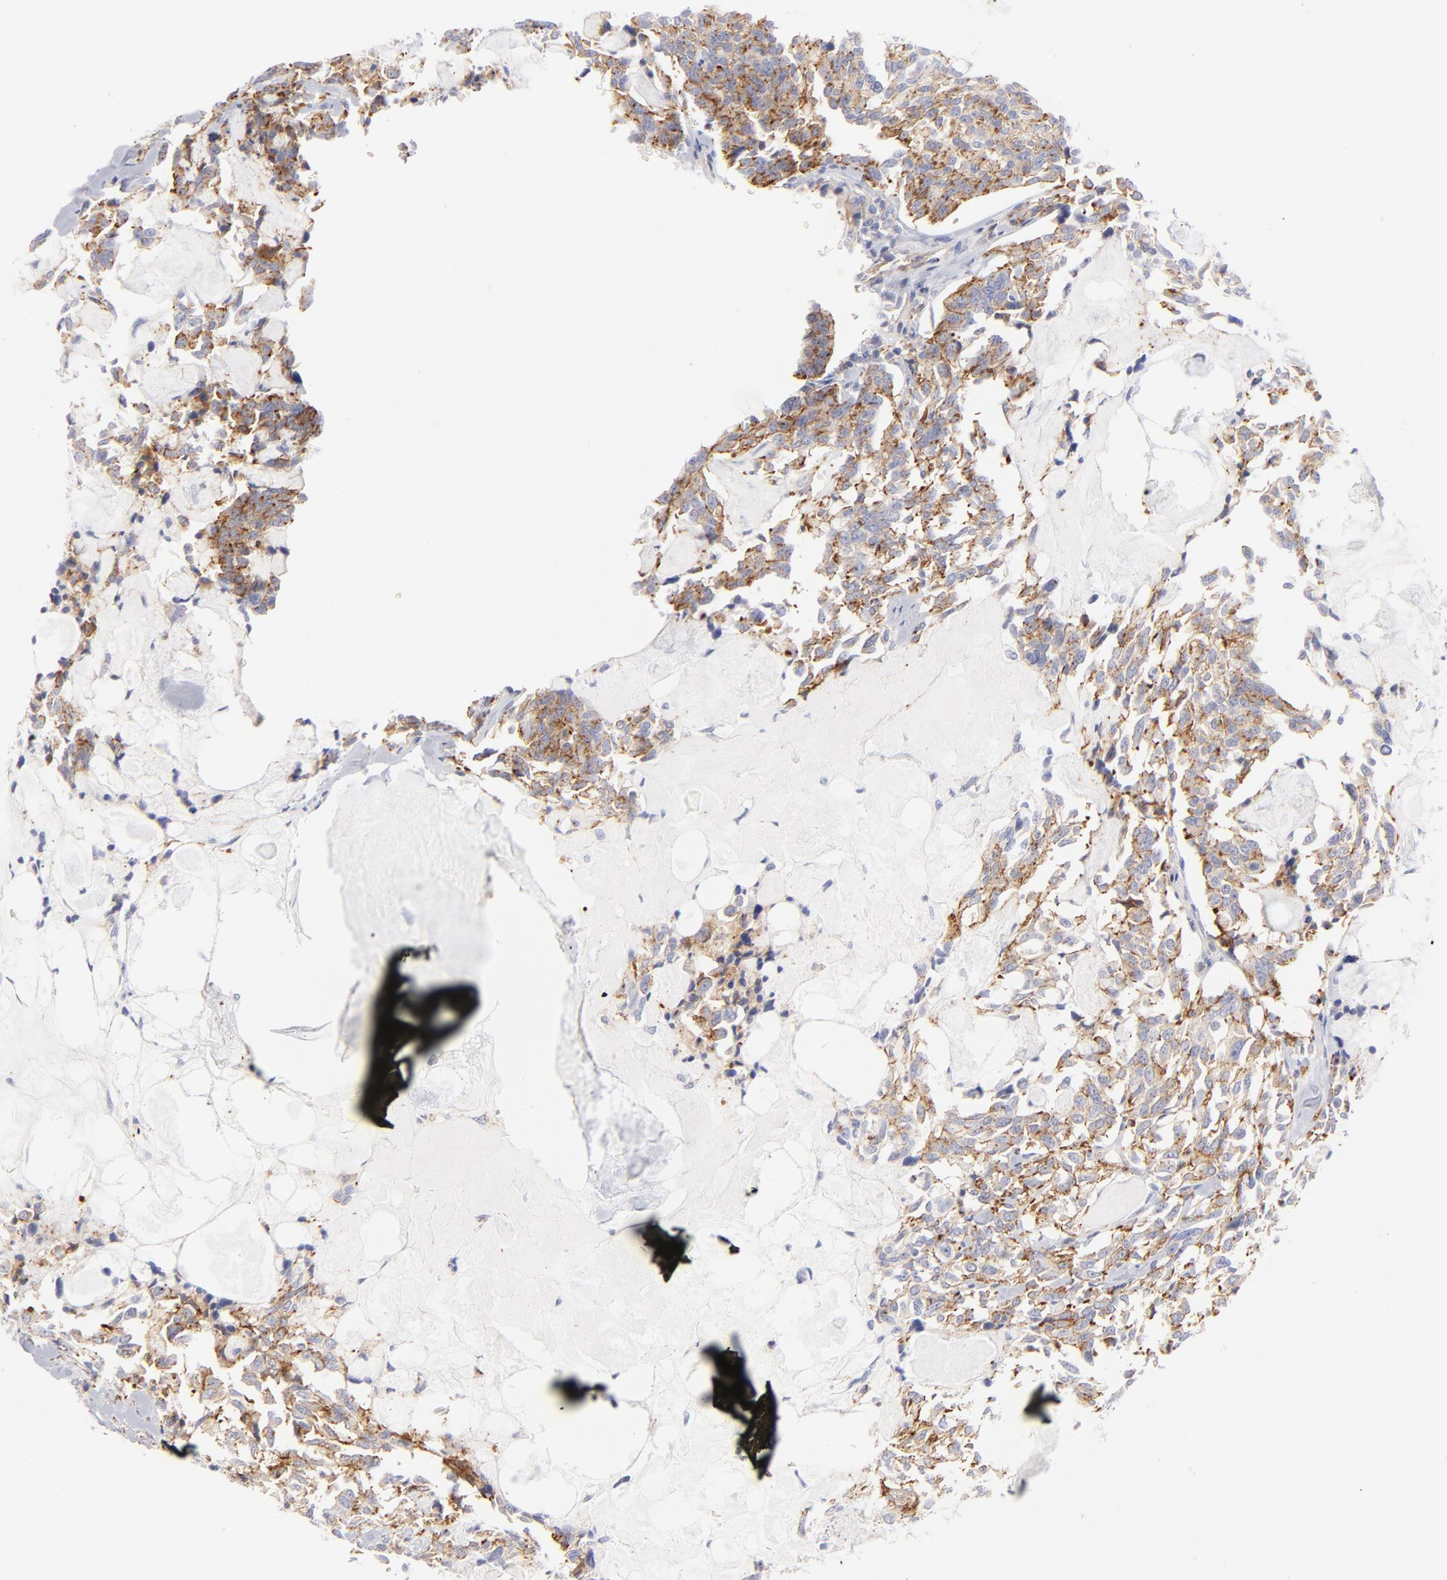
{"staining": {"intensity": "moderate", "quantity": ">75%", "location": "cytoplasmic/membranous"}, "tissue": "thyroid cancer", "cell_type": "Tumor cells", "image_type": "cancer", "snomed": [{"axis": "morphology", "description": "Carcinoma, NOS"}, {"axis": "morphology", "description": "Carcinoid, malignant, NOS"}, {"axis": "topography", "description": "Thyroid gland"}], "caption": "Immunohistochemical staining of human carcinoma (thyroid) exhibits medium levels of moderate cytoplasmic/membranous protein staining in about >75% of tumor cells.", "gene": "ACTA2", "patient": {"sex": "male", "age": 33}}